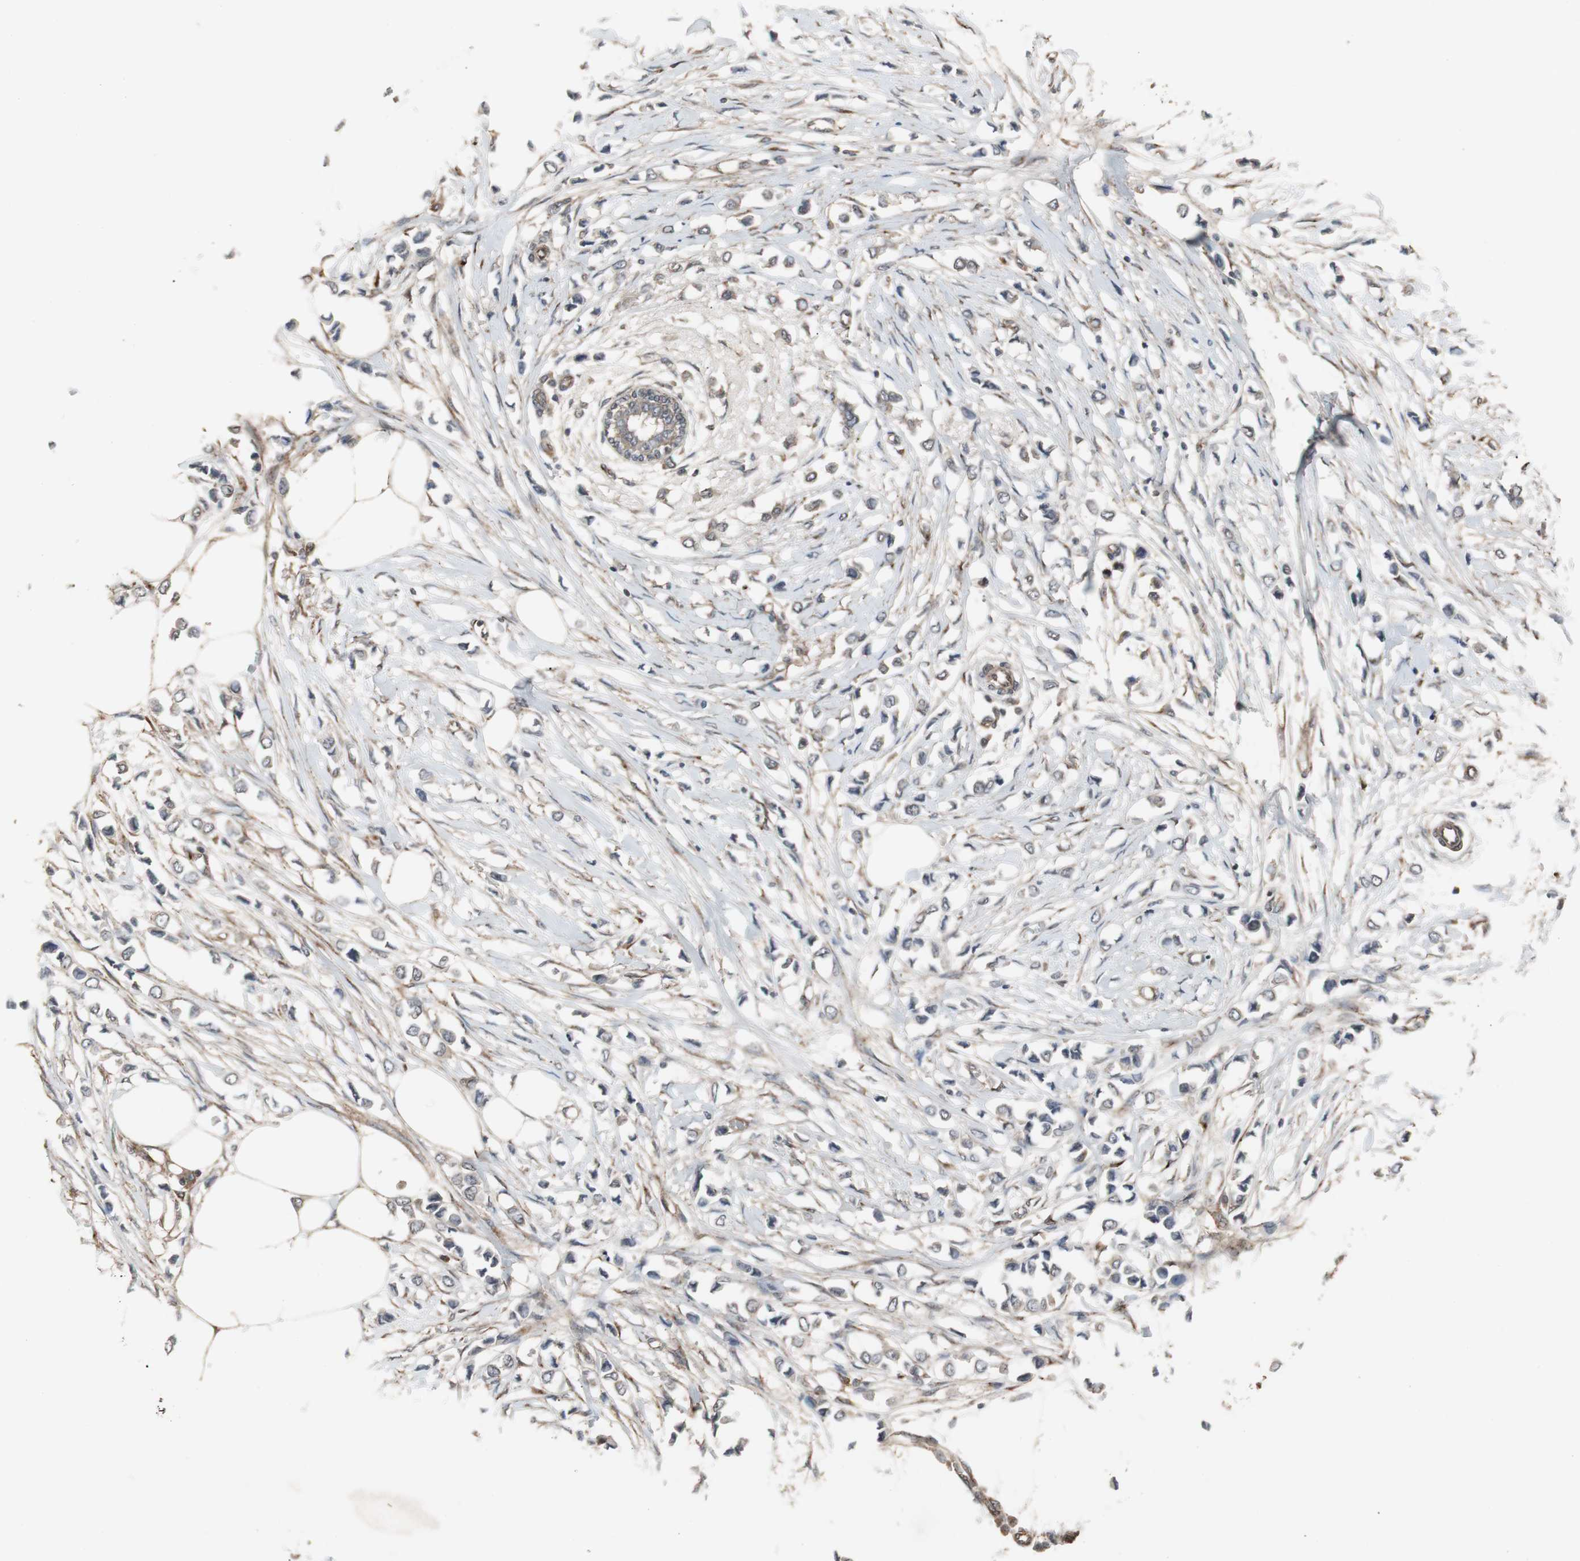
{"staining": {"intensity": "weak", "quantity": ">75%", "location": "cytoplasmic/membranous"}, "tissue": "breast cancer", "cell_type": "Tumor cells", "image_type": "cancer", "snomed": [{"axis": "morphology", "description": "Lobular carcinoma"}, {"axis": "topography", "description": "Breast"}], "caption": "The micrograph demonstrates immunohistochemical staining of breast cancer. There is weak cytoplasmic/membranous staining is identified in approximately >75% of tumor cells.", "gene": "ATP2B2", "patient": {"sex": "female", "age": 51}}